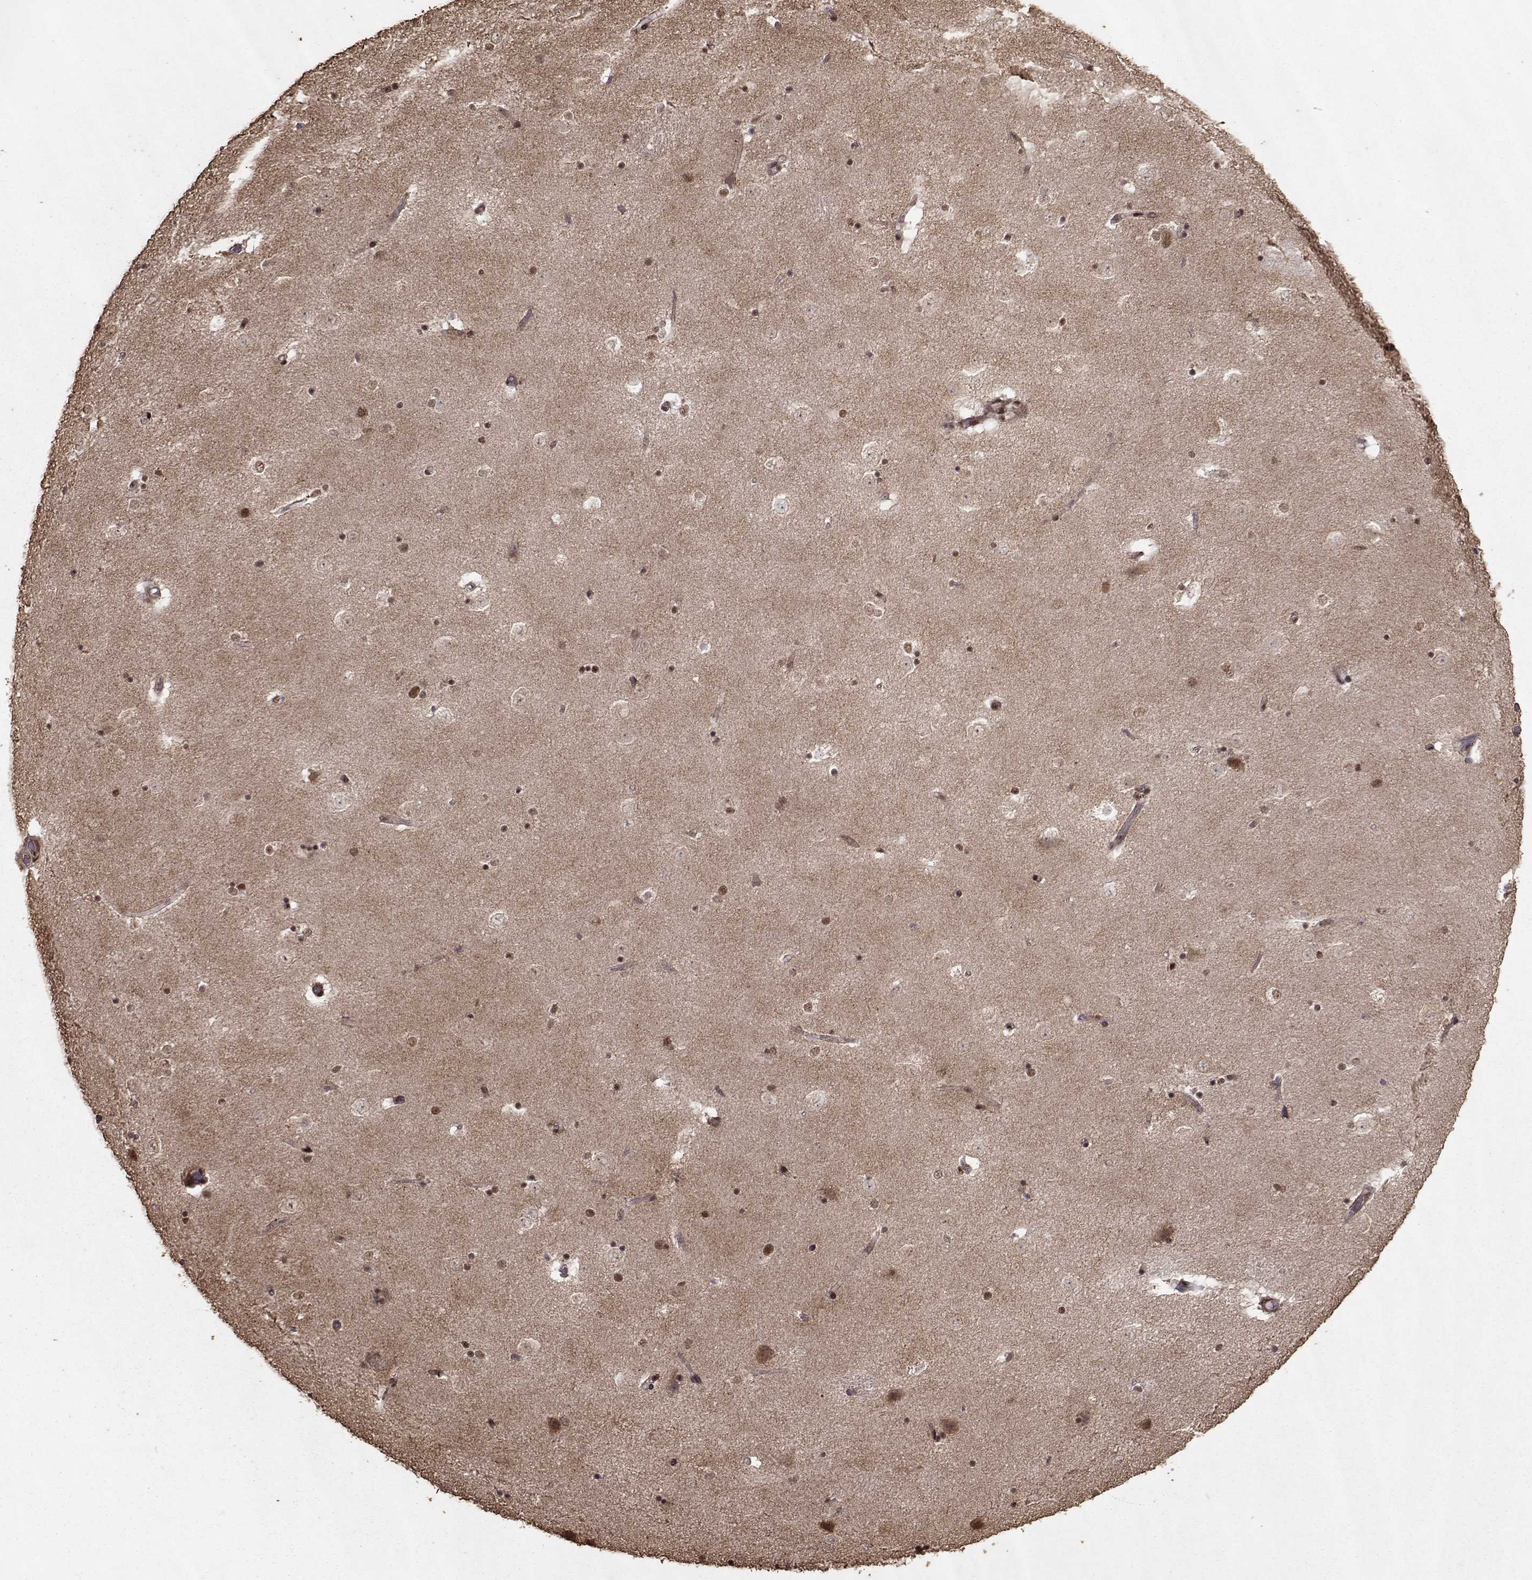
{"staining": {"intensity": "strong", "quantity": "25%-75%", "location": "nuclear"}, "tissue": "caudate", "cell_type": "Glial cells", "image_type": "normal", "snomed": [{"axis": "morphology", "description": "Normal tissue, NOS"}, {"axis": "topography", "description": "Lateral ventricle wall"}], "caption": "Unremarkable caudate displays strong nuclear positivity in approximately 25%-75% of glial cells, visualized by immunohistochemistry.", "gene": "SF1", "patient": {"sex": "male", "age": 51}}